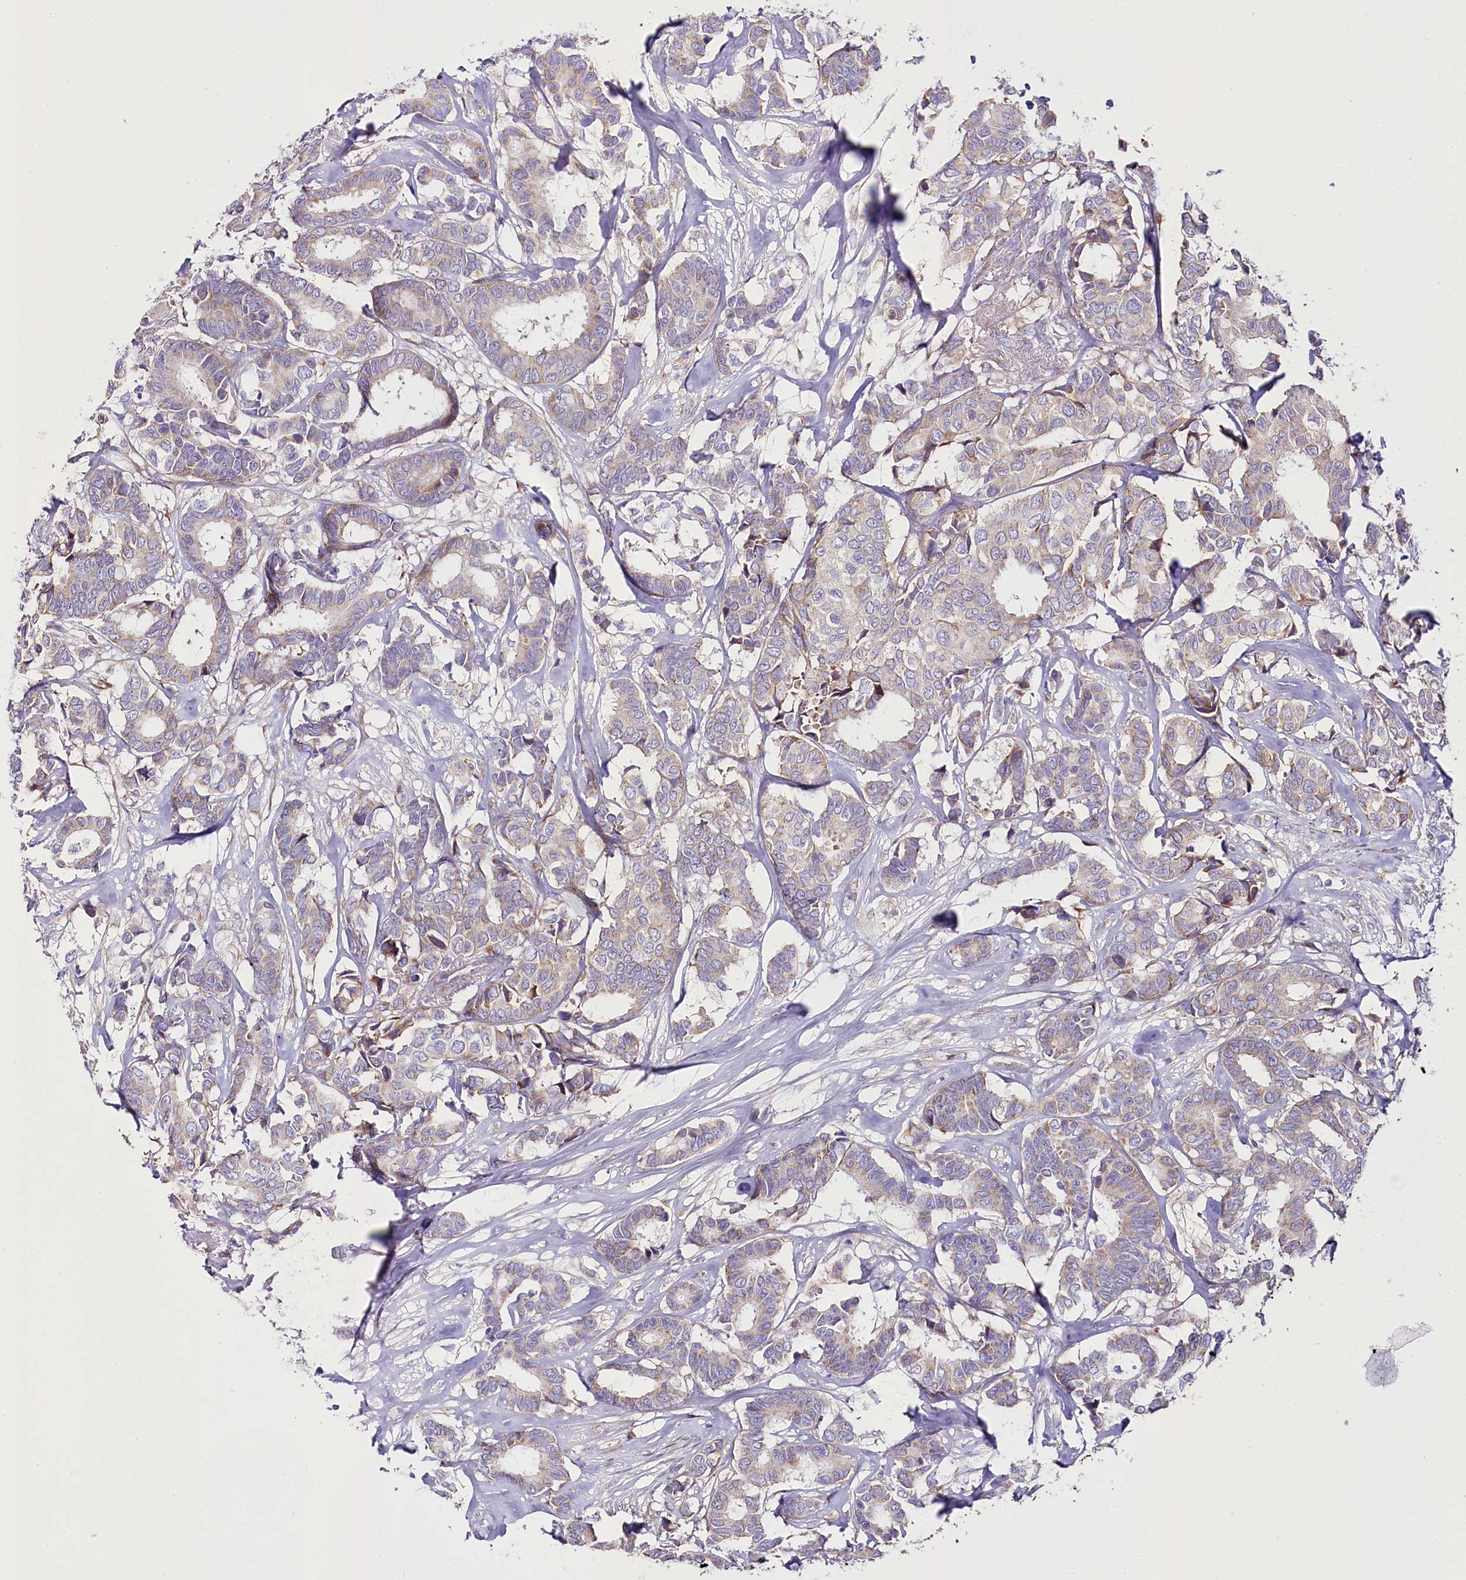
{"staining": {"intensity": "weak", "quantity": "<25%", "location": "cytoplasmic/membranous"}, "tissue": "breast cancer", "cell_type": "Tumor cells", "image_type": "cancer", "snomed": [{"axis": "morphology", "description": "Duct carcinoma"}, {"axis": "topography", "description": "Breast"}], "caption": "Immunohistochemical staining of human invasive ductal carcinoma (breast) demonstrates no significant expression in tumor cells.", "gene": "THUMPD3", "patient": {"sex": "female", "age": 87}}